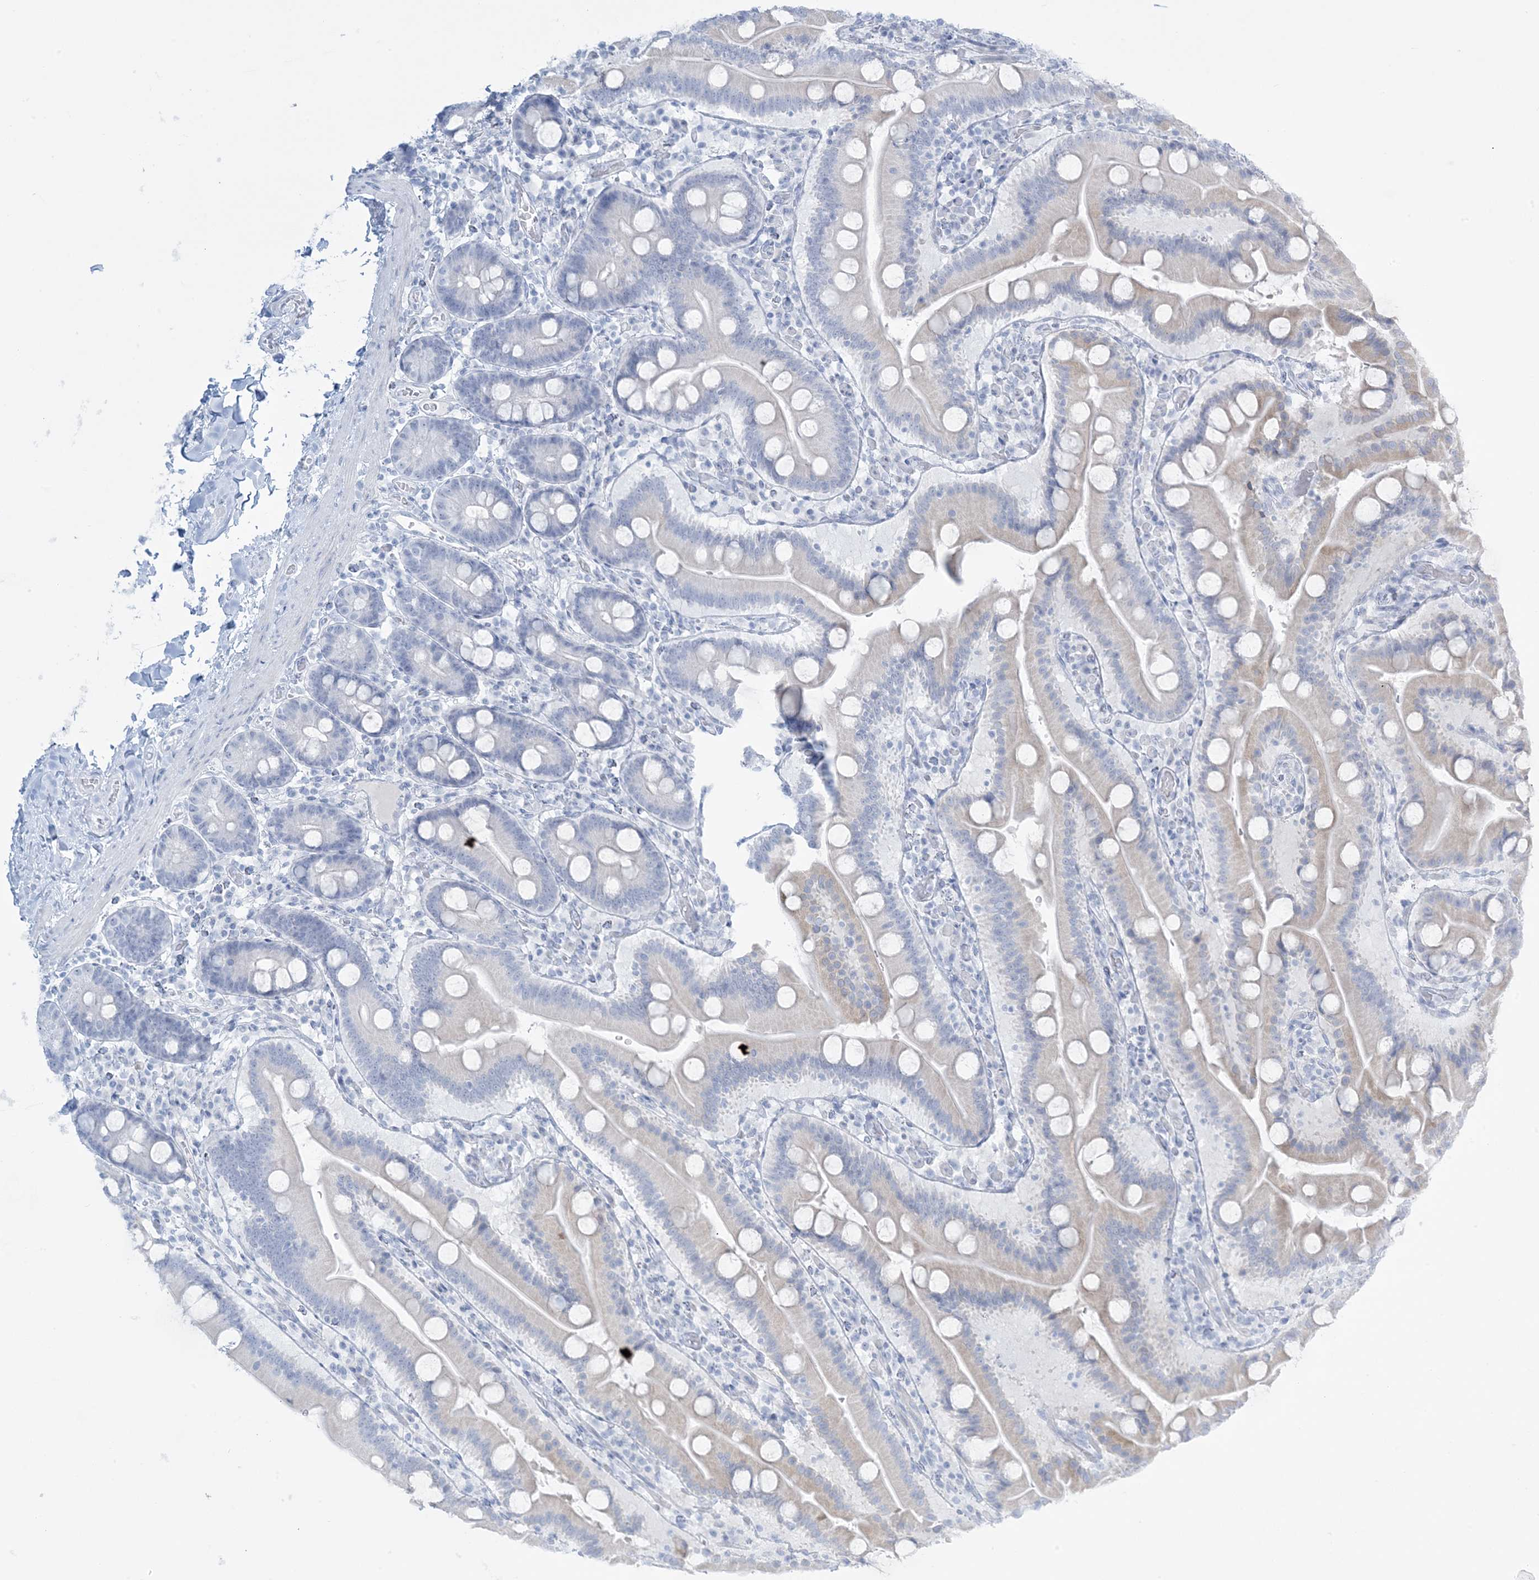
{"staining": {"intensity": "negative", "quantity": "none", "location": "none"}, "tissue": "duodenum", "cell_type": "Glandular cells", "image_type": "normal", "snomed": [{"axis": "morphology", "description": "Normal tissue, NOS"}, {"axis": "topography", "description": "Duodenum"}], "caption": "Immunohistochemical staining of unremarkable human duodenum displays no significant positivity in glandular cells.", "gene": "AGXT", "patient": {"sex": "male", "age": 55}}